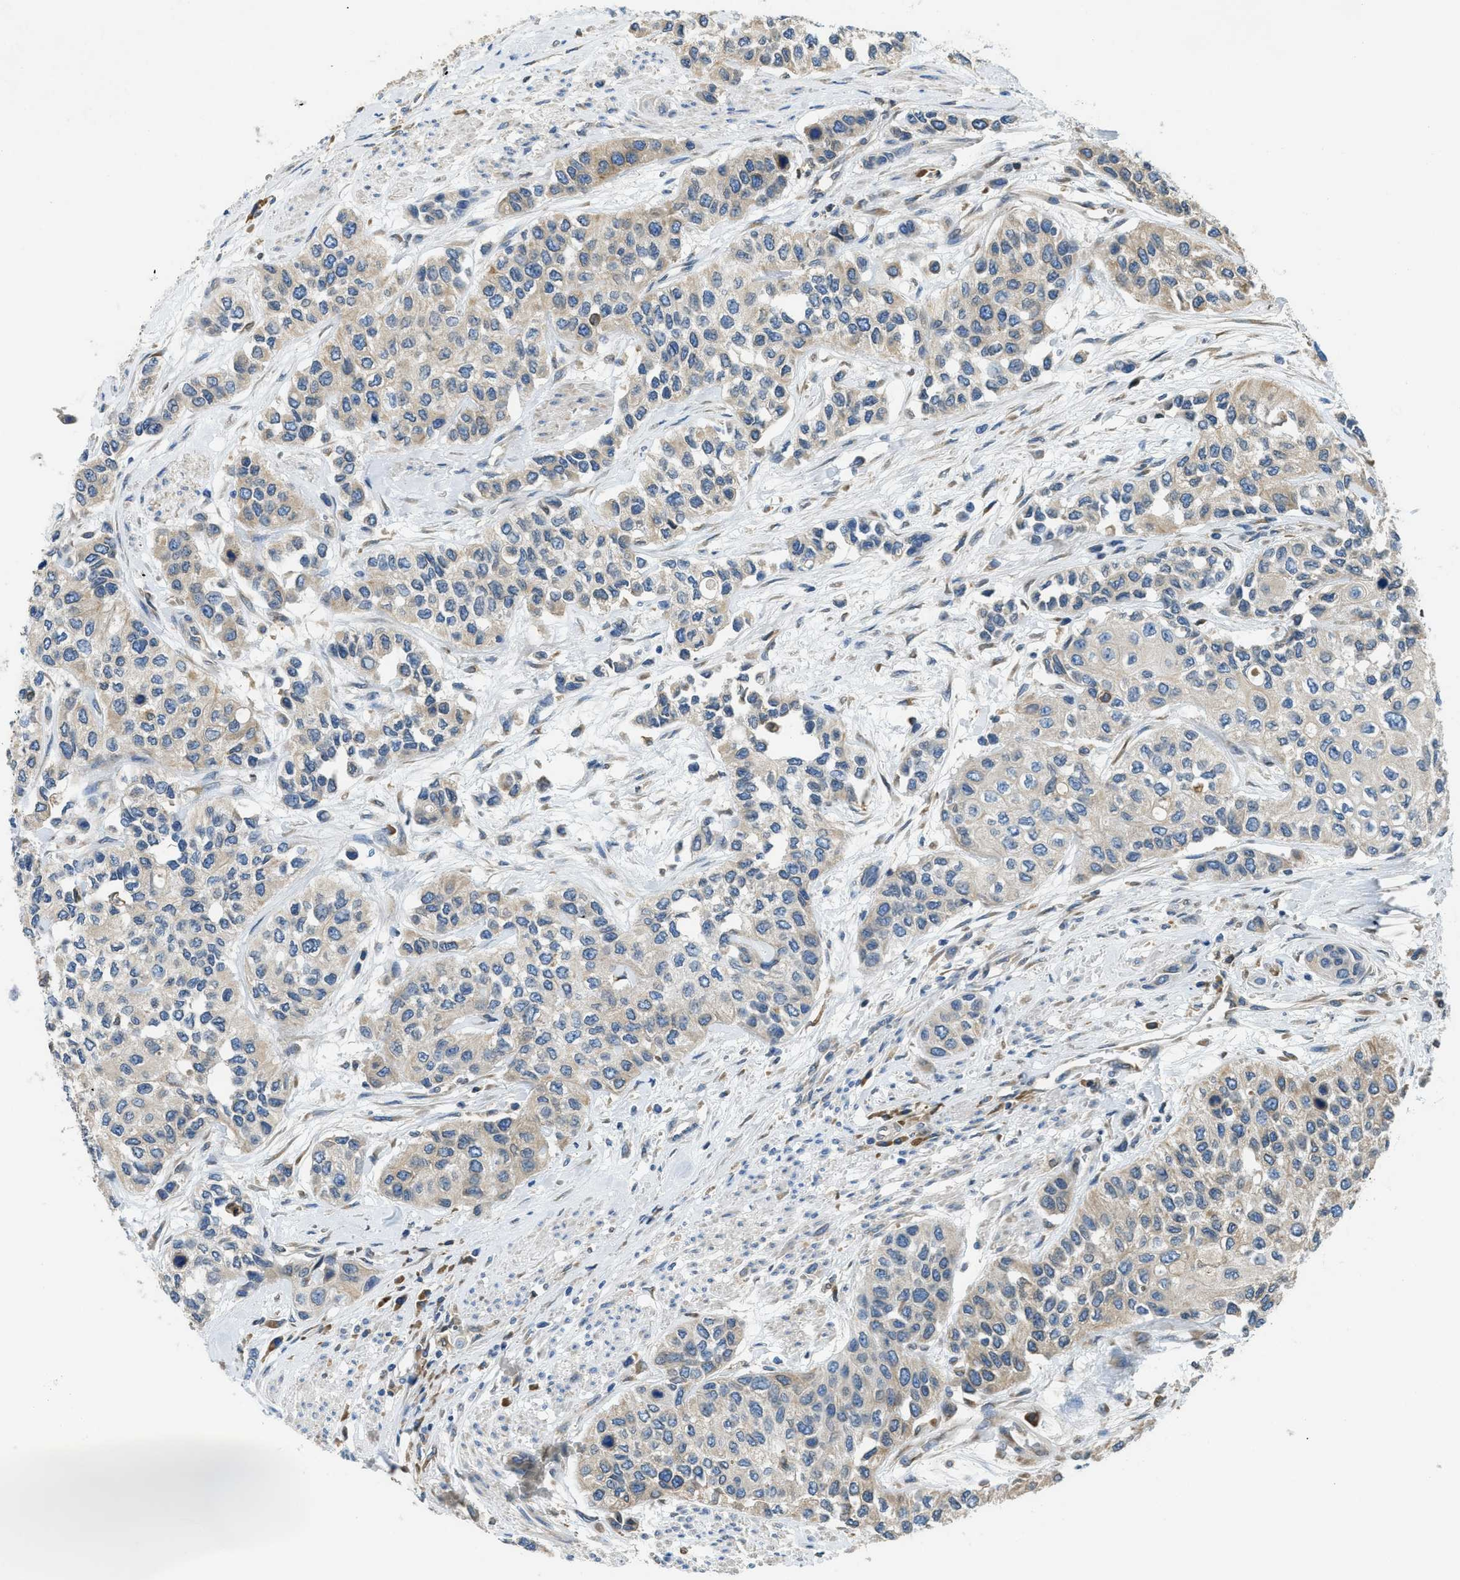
{"staining": {"intensity": "weak", "quantity": "<25%", "location": "cytoplasmic/membranous"}, "tissue": "urothelial cancer", "cell_type": "Tumor cells", "image_type": "cancer", "snomed": [{"axis": "morphology", "description": "Urothelial carcinoma, High grade"}, {"axis": "topography", "description": "Urinary bladder"}], "caption": "Immunohistochemical staining of human urothelial carcinoma (high-grade) reveals no significant positivity in tumor cells.", "gene": "MPDU1", "patient": {"sex": "female", "age": 56}}